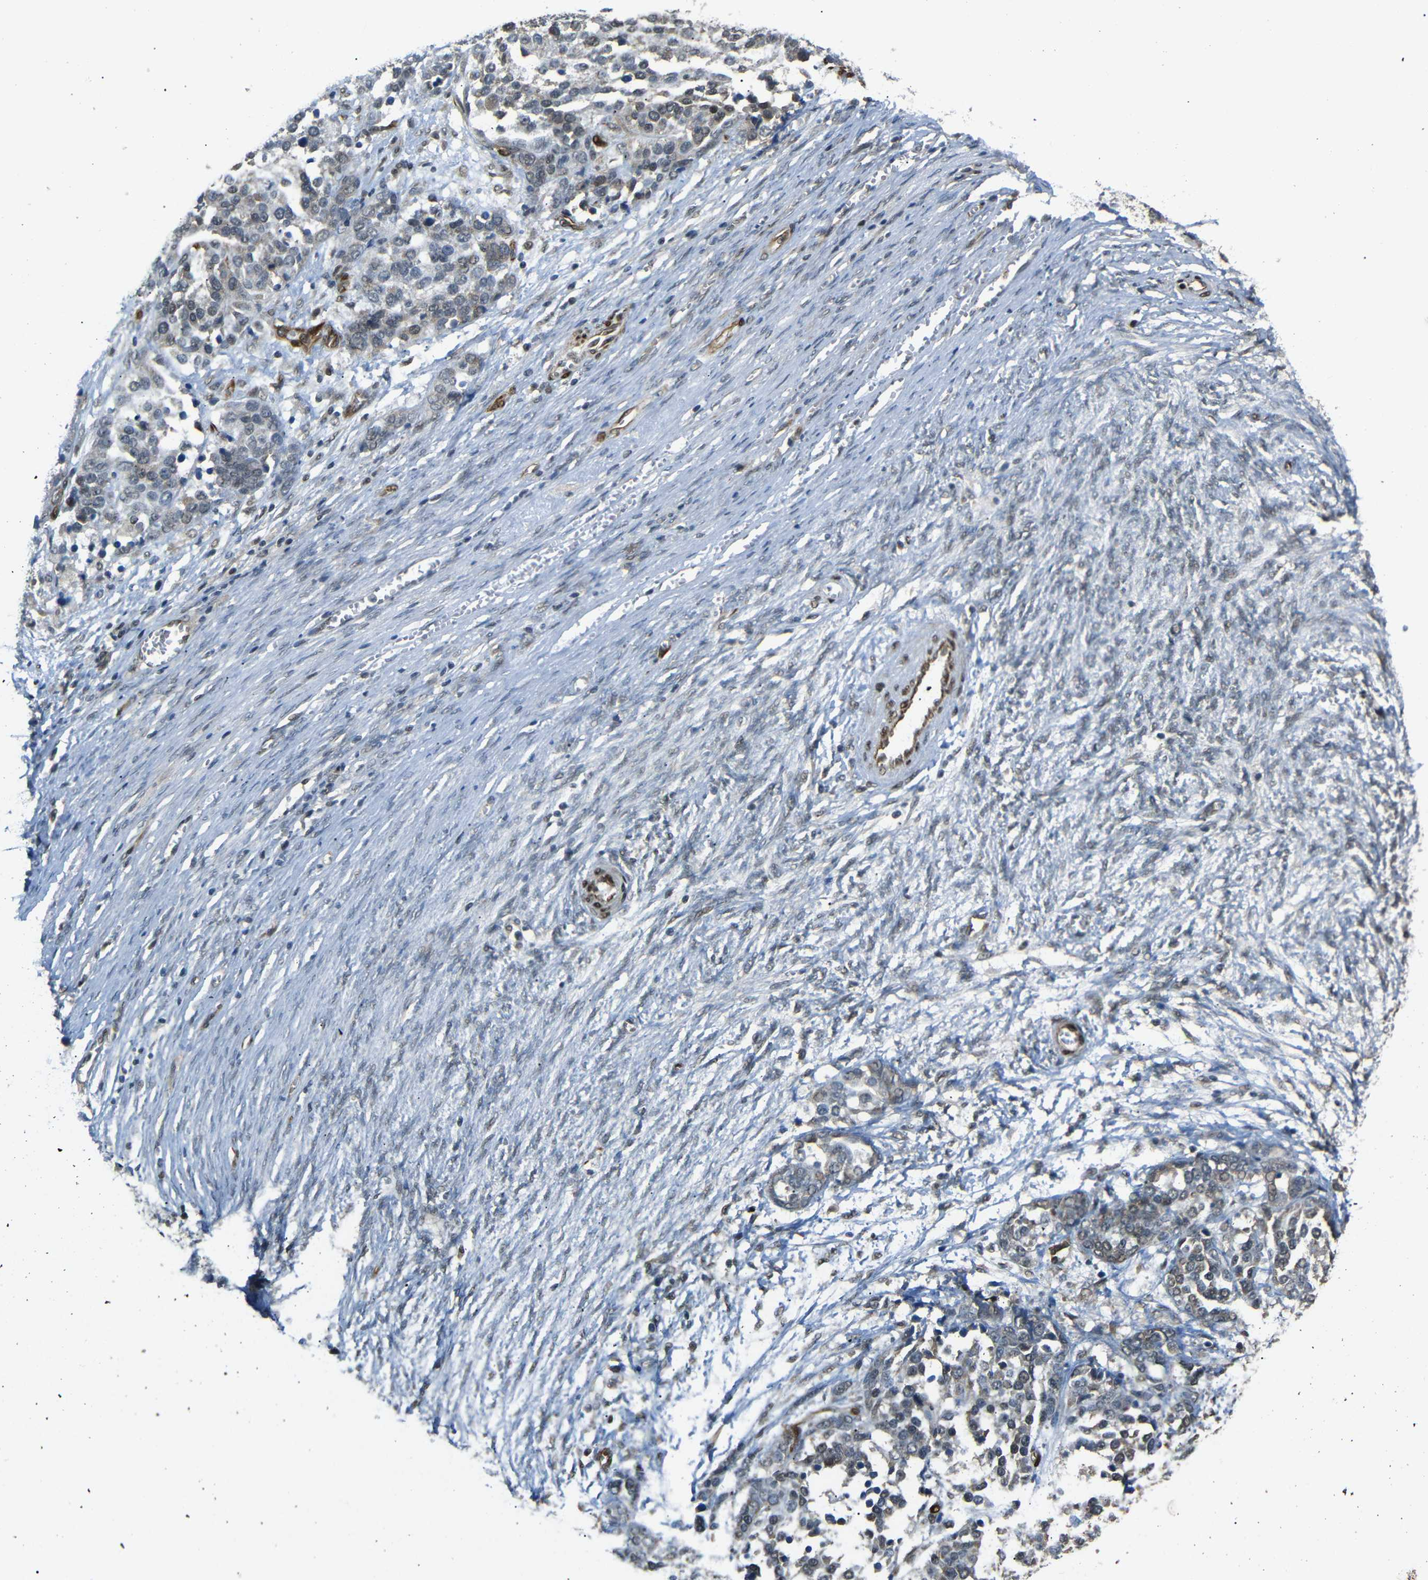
{"staining": {"intensity": "moderate", "quantity": "25%-75%", "location": "cytoplasmic/membranous,nuclear"}, "tissue": "ovarian cancer", "cell_type": "Tumor cells", "image_type": "cancer", "snomed": [{"axis": "morphology", "description": "Cystadenocarcinoma, serous, NOS"}, {"axis": "topography", "description": "Ovary"}], "caption": "A micrograph of ovarian cancer stained for a protein reveals moderate cytoplasmic/membranous and nuclear brown staining in tumor cells. (DAB IHC, brown staining for protein, blue staining for nuclei).", "gene": "TBX2", "patient": {"sex": "female", "age": 44}}